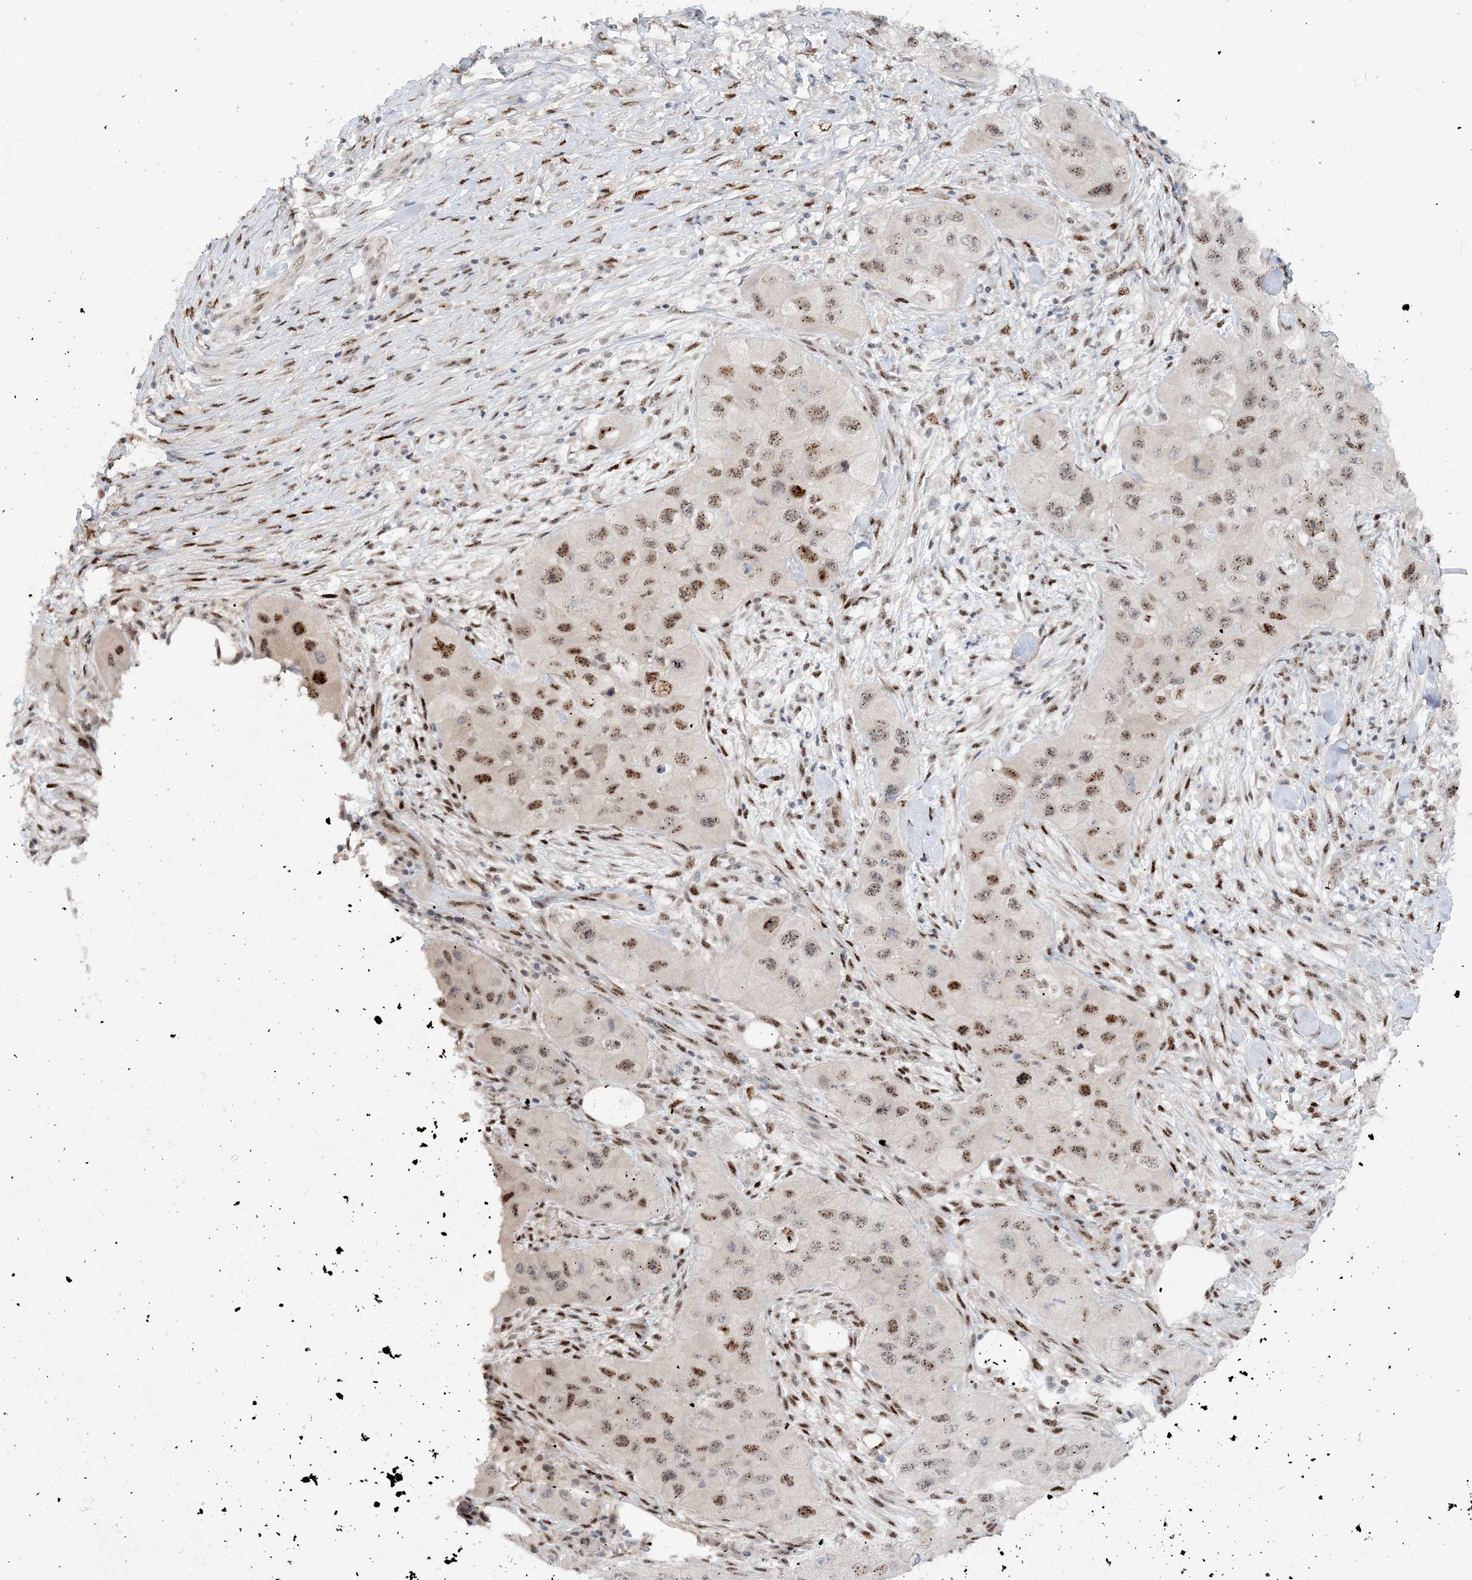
{"staining": {"intensity": "moderate", "quantity": ">75%", "location": "nuclear"}, "tissue": "skin cancer", "cell_type": "Tumor cells", "image_type": "cancer", "snomed": [{"axis": "morphology", "description": "Squamous cell carcinoma, NOS"}, {"axis": "topography", "description": "Skin"}, {"axis": "topography", "description": "Subcutis"}], "caption": "Squamous cell carcinoma (skin) tissue exhibits moderate nuclear expression in approximately >75% of tumor cells (DAB (3,3'-diaminobenzidine) = brown stain, brightfield microscopy at high magnification).", "gene": "GIN1", "patient": {"sex": "male", "age": 73}}